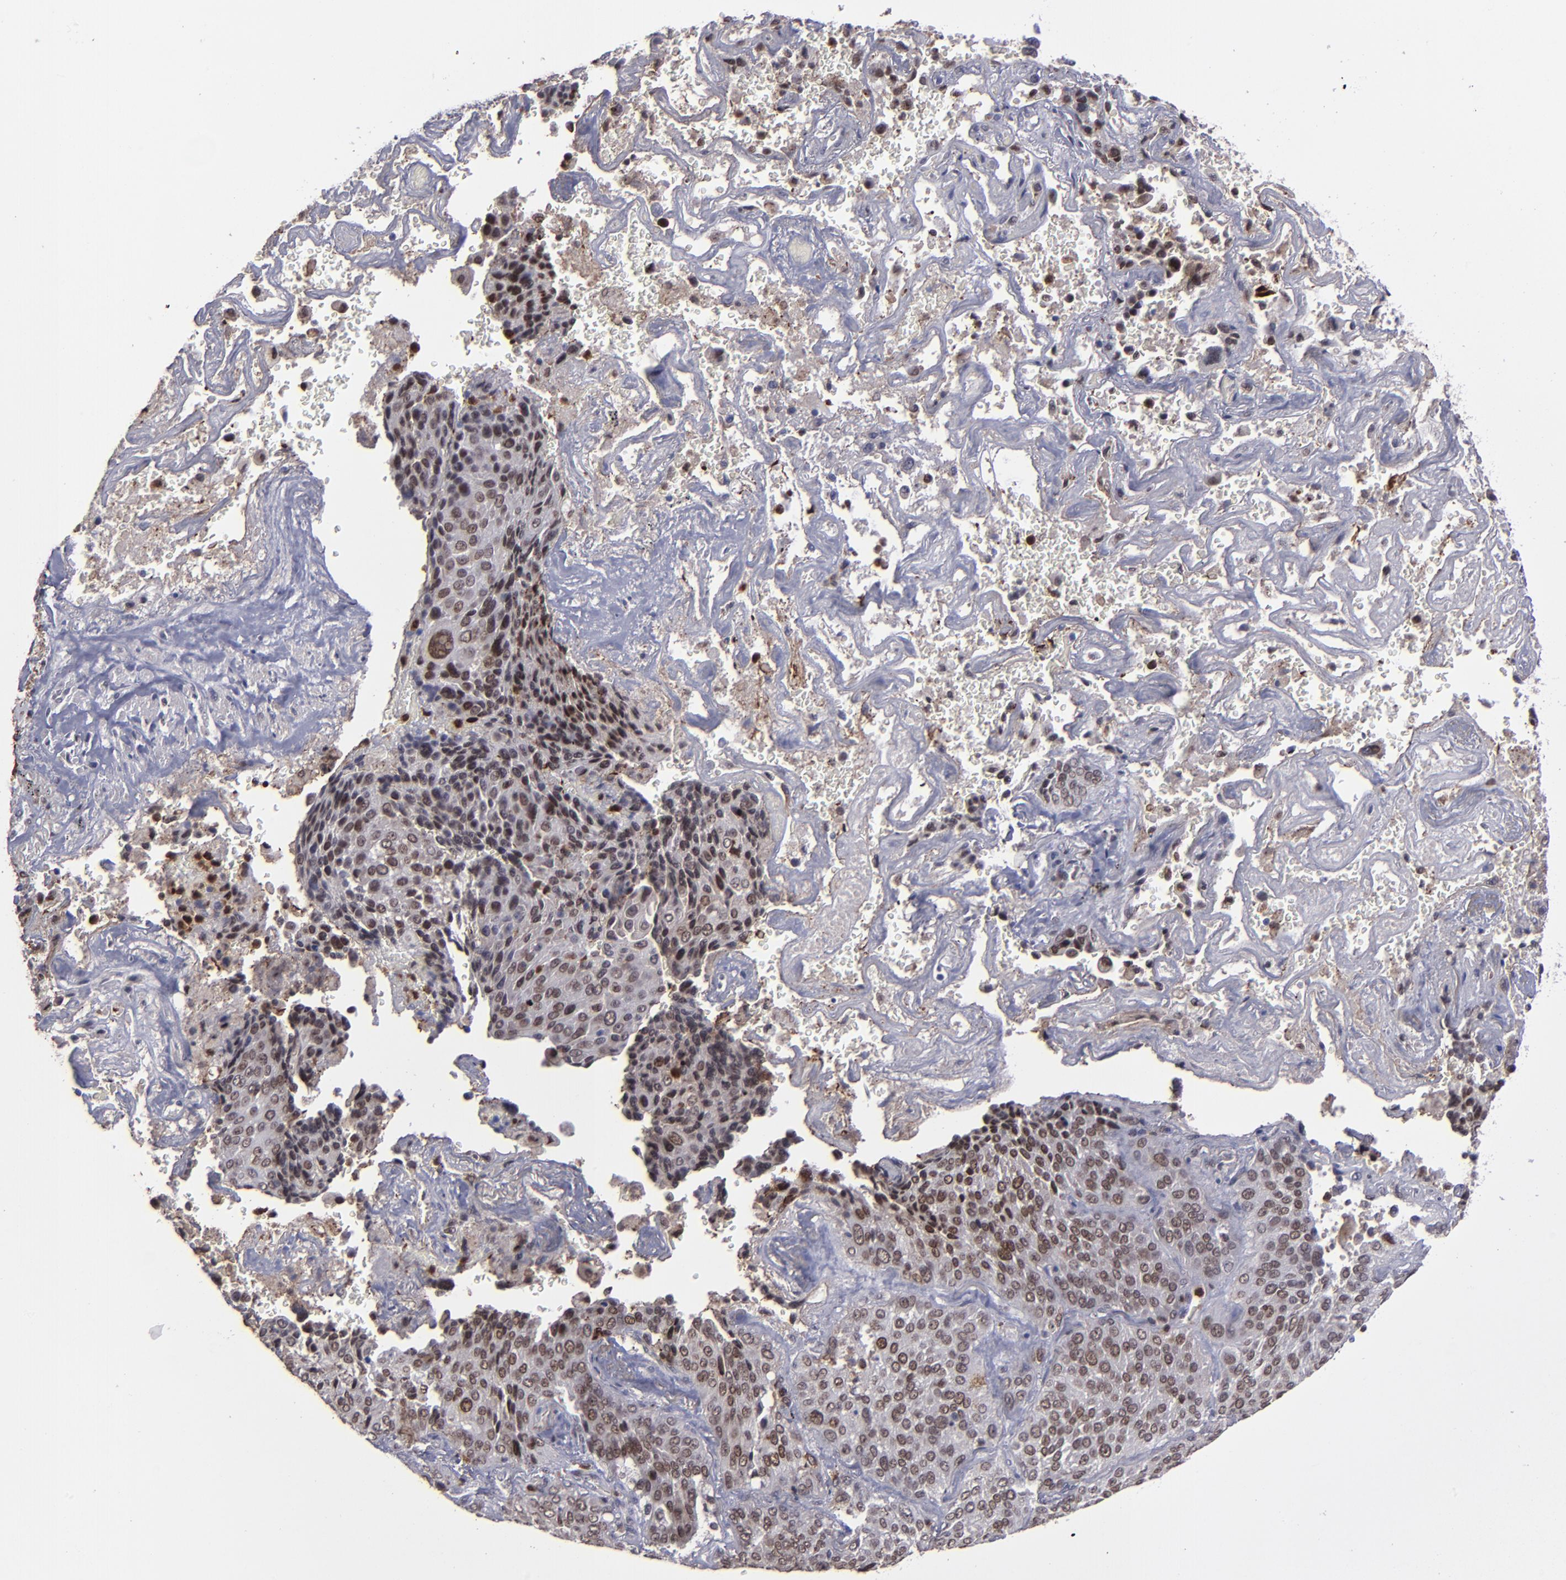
{"staining": {"intensity": "strong", "quantity": ">75%", "location": "nuclear"}, "tissue": "lung cancer", "cell_type": "Tumor cells", "image_type": "cancer", "snomed": [{"axis": "morphology", "description": "Squamous cell carcinoma, NOS"}, {"axis": "topography", "description": "Lung"}], "caption": "Tumor cells display high levels of strong nuclear positivity in about >75% of cells in squamous cell carcinoma (lung).", "gene": "RREB1", "patient": {"sex": "male", "age": 54}}